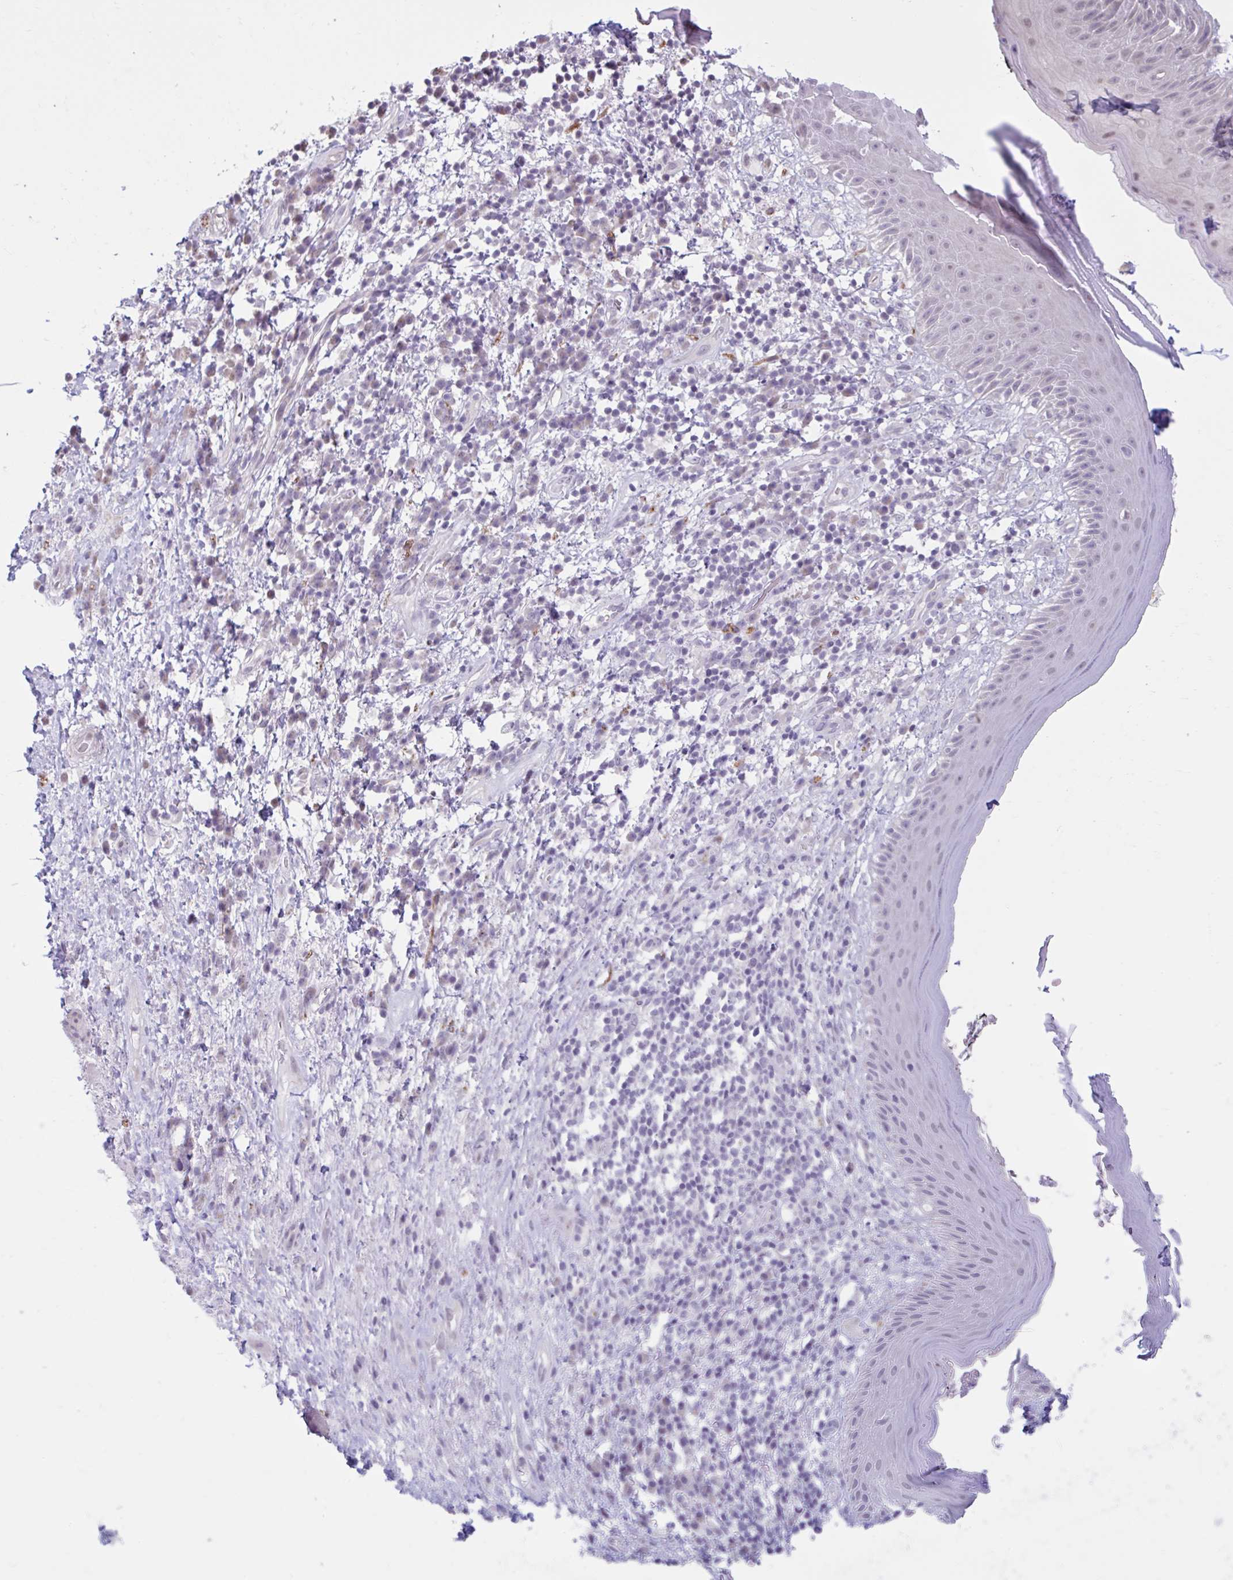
{"staining": {"intensity": "negative", "quantity": "none", "location": "none"}, "tissue": "skin", "cell_type": "Epidermal cells", "image_type": "normal", "snomed": [{"axis": "morphology", "description": "Normal tissue, NOS"}, {"axis": "topography", "description": "Anal"}], "caption": "Immunohistochemical staining of normal skin displays no significant staining in epidermal cells.", "gene": "CDH19", "patient": {"sex": "male", "age": 78}}